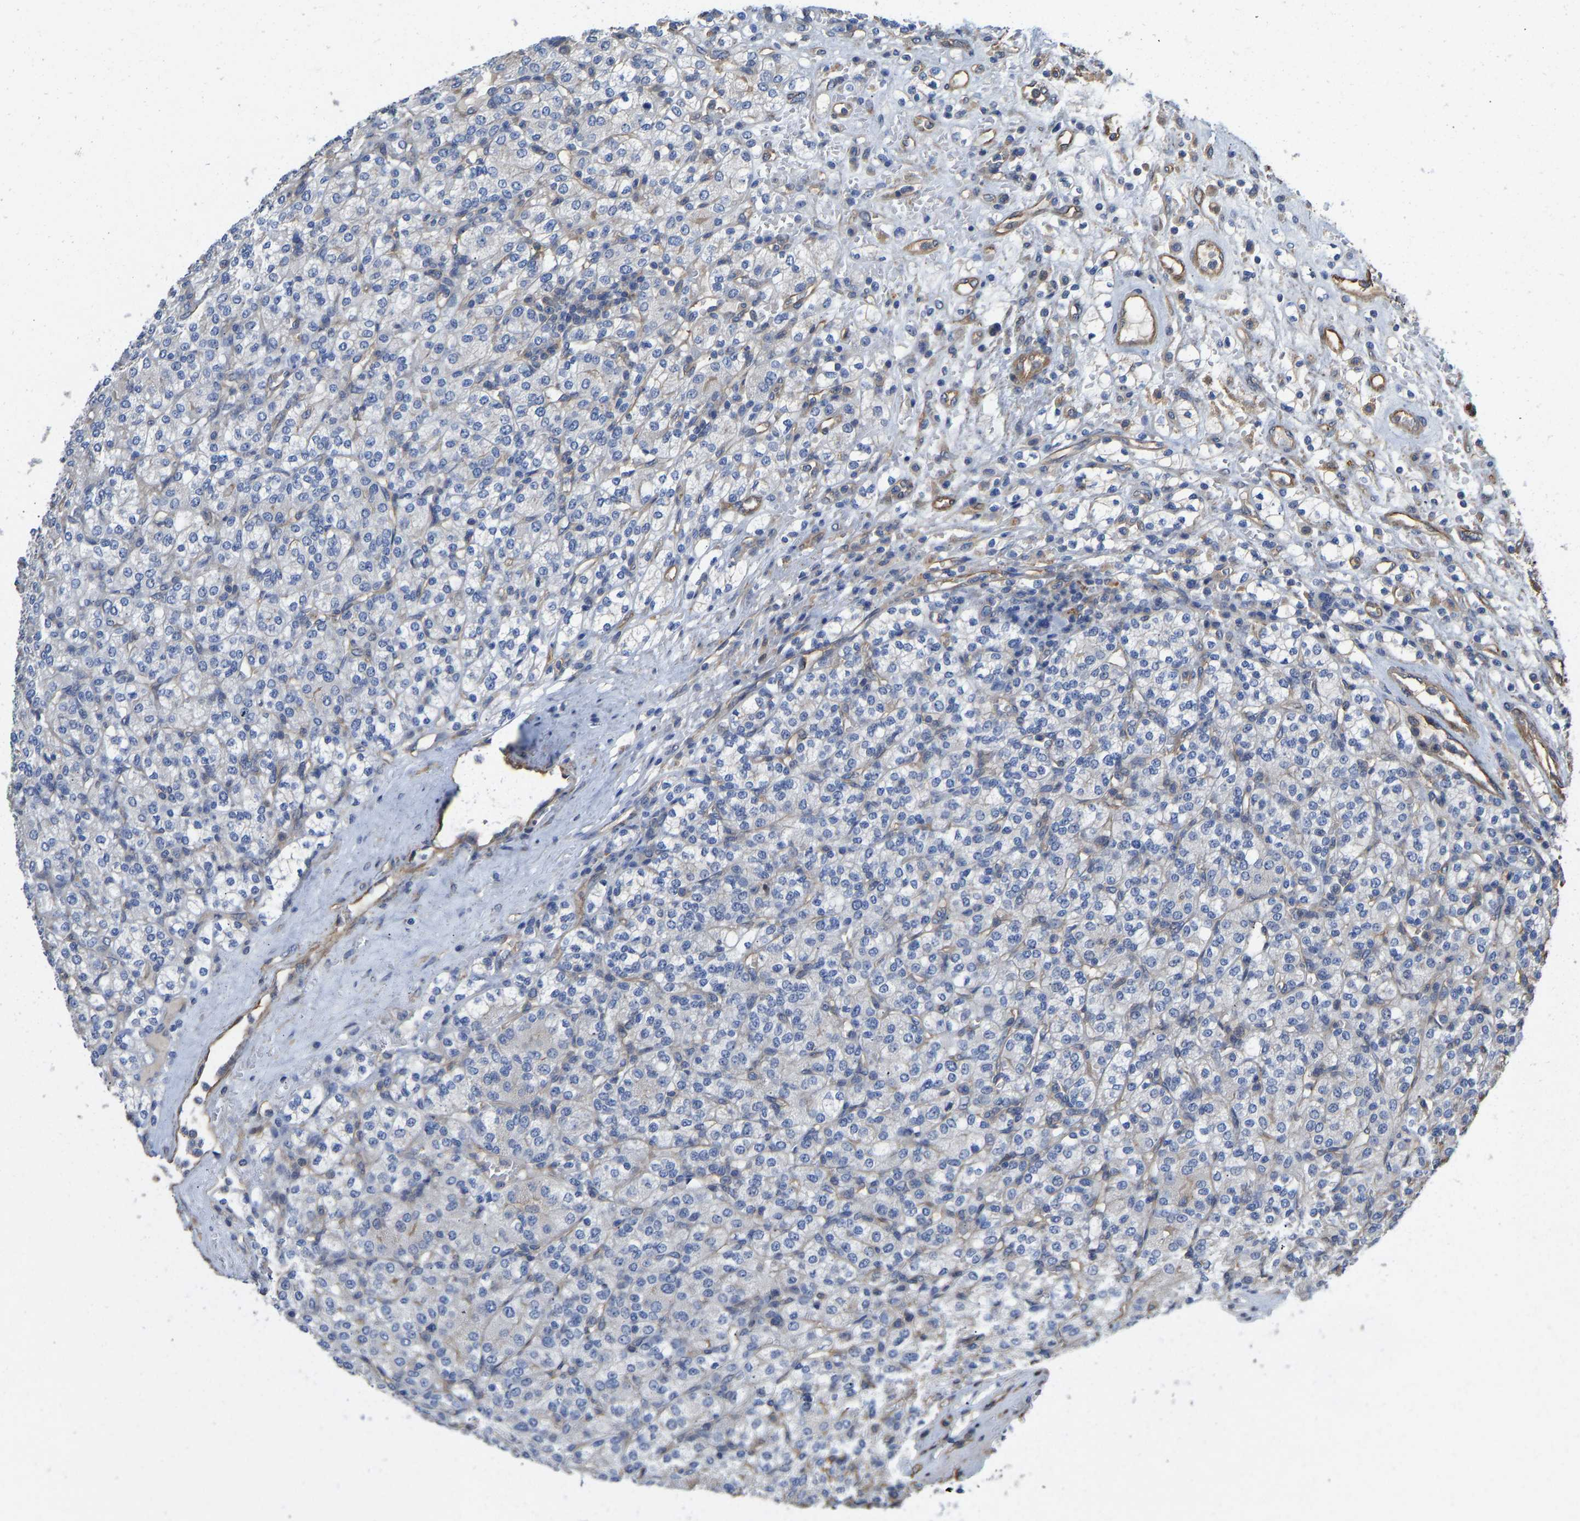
{"staining": {"intensity": "negative", "quantity": "none", "location": "none"}, "tissue": "renal cancer", "cell_type": "Tumor cells", "image_type": "cancer", "snomed": [{"axis": "morphology", "description": "Adenocarcinoma, NOS"}, {"axis": "topography", "description": "Kidney"}], "caption": "A high-resolution photomicrograph shows immunohistochemistry staining of adenocarcinoma (renal), which demonstrates no significant positivity in tumor cells.", "gene": "ELMO2", "patient": {"sex": "male", "age": 77}}